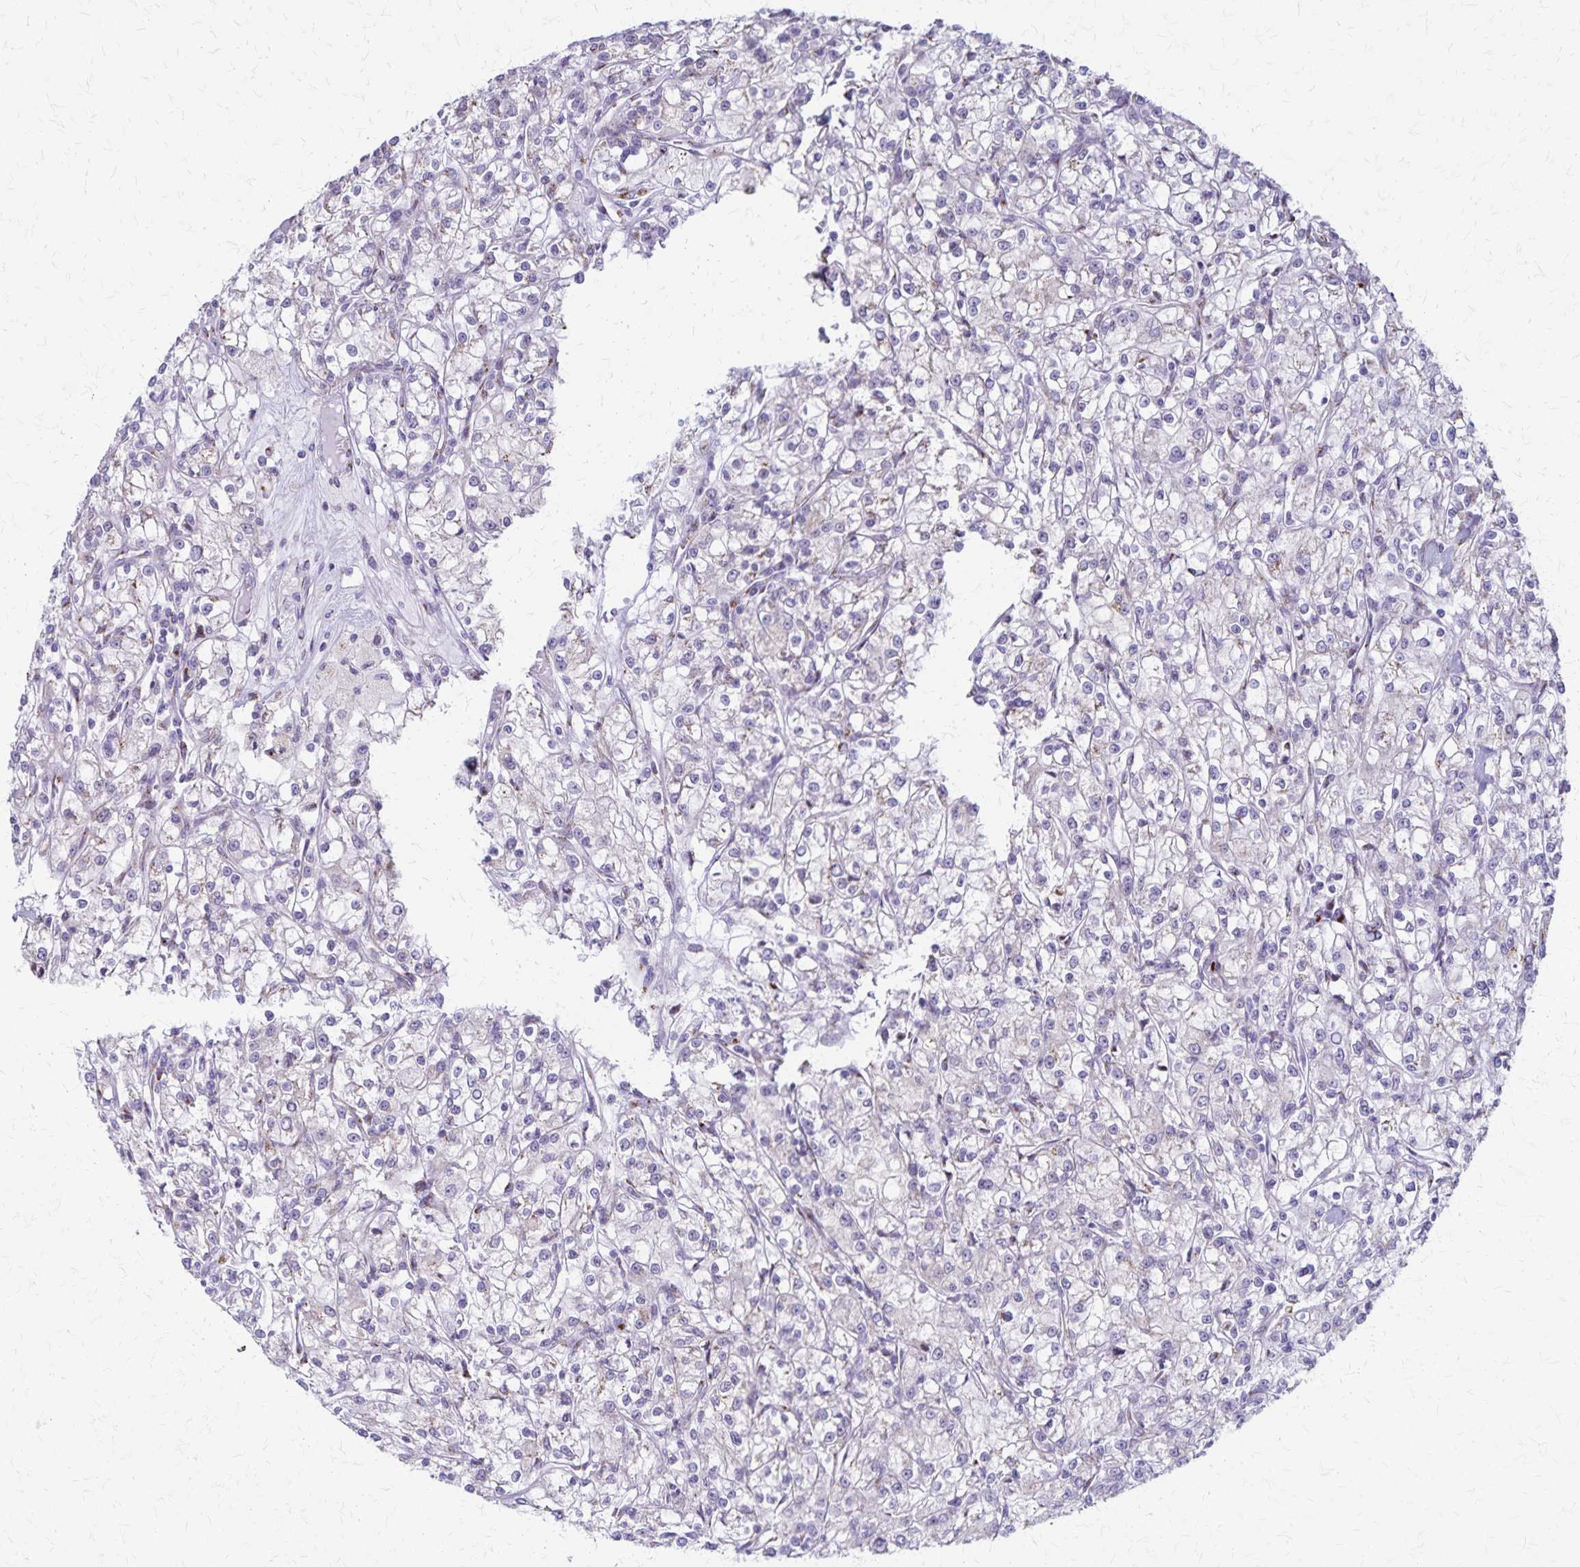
{"staining": {"intensity": "weak", "quantity": "<25%", "location": "cytoplasmic/membranous"}, "tissue": "renal cancer", "cell_type": "Tumor cells", "image_type": "cancer", "snomed": [{"axis": "morphology", "description": "Adenocarcinoma, NOS"}, {"axis": "topography", "description": "Kidney"}], "caption": "Protein analysis of renal adenocarcinoma displays no significant expression in tumor cells. Brightfield microscopy of immunohistochemistry (IHC) stained with DAB (3,3'-diaminobenzidine) (brown) and hematoxylin (blue), captured at high magnification.", "gene": "MCFD2", "patient": {"sex": "female", "age": 59}}